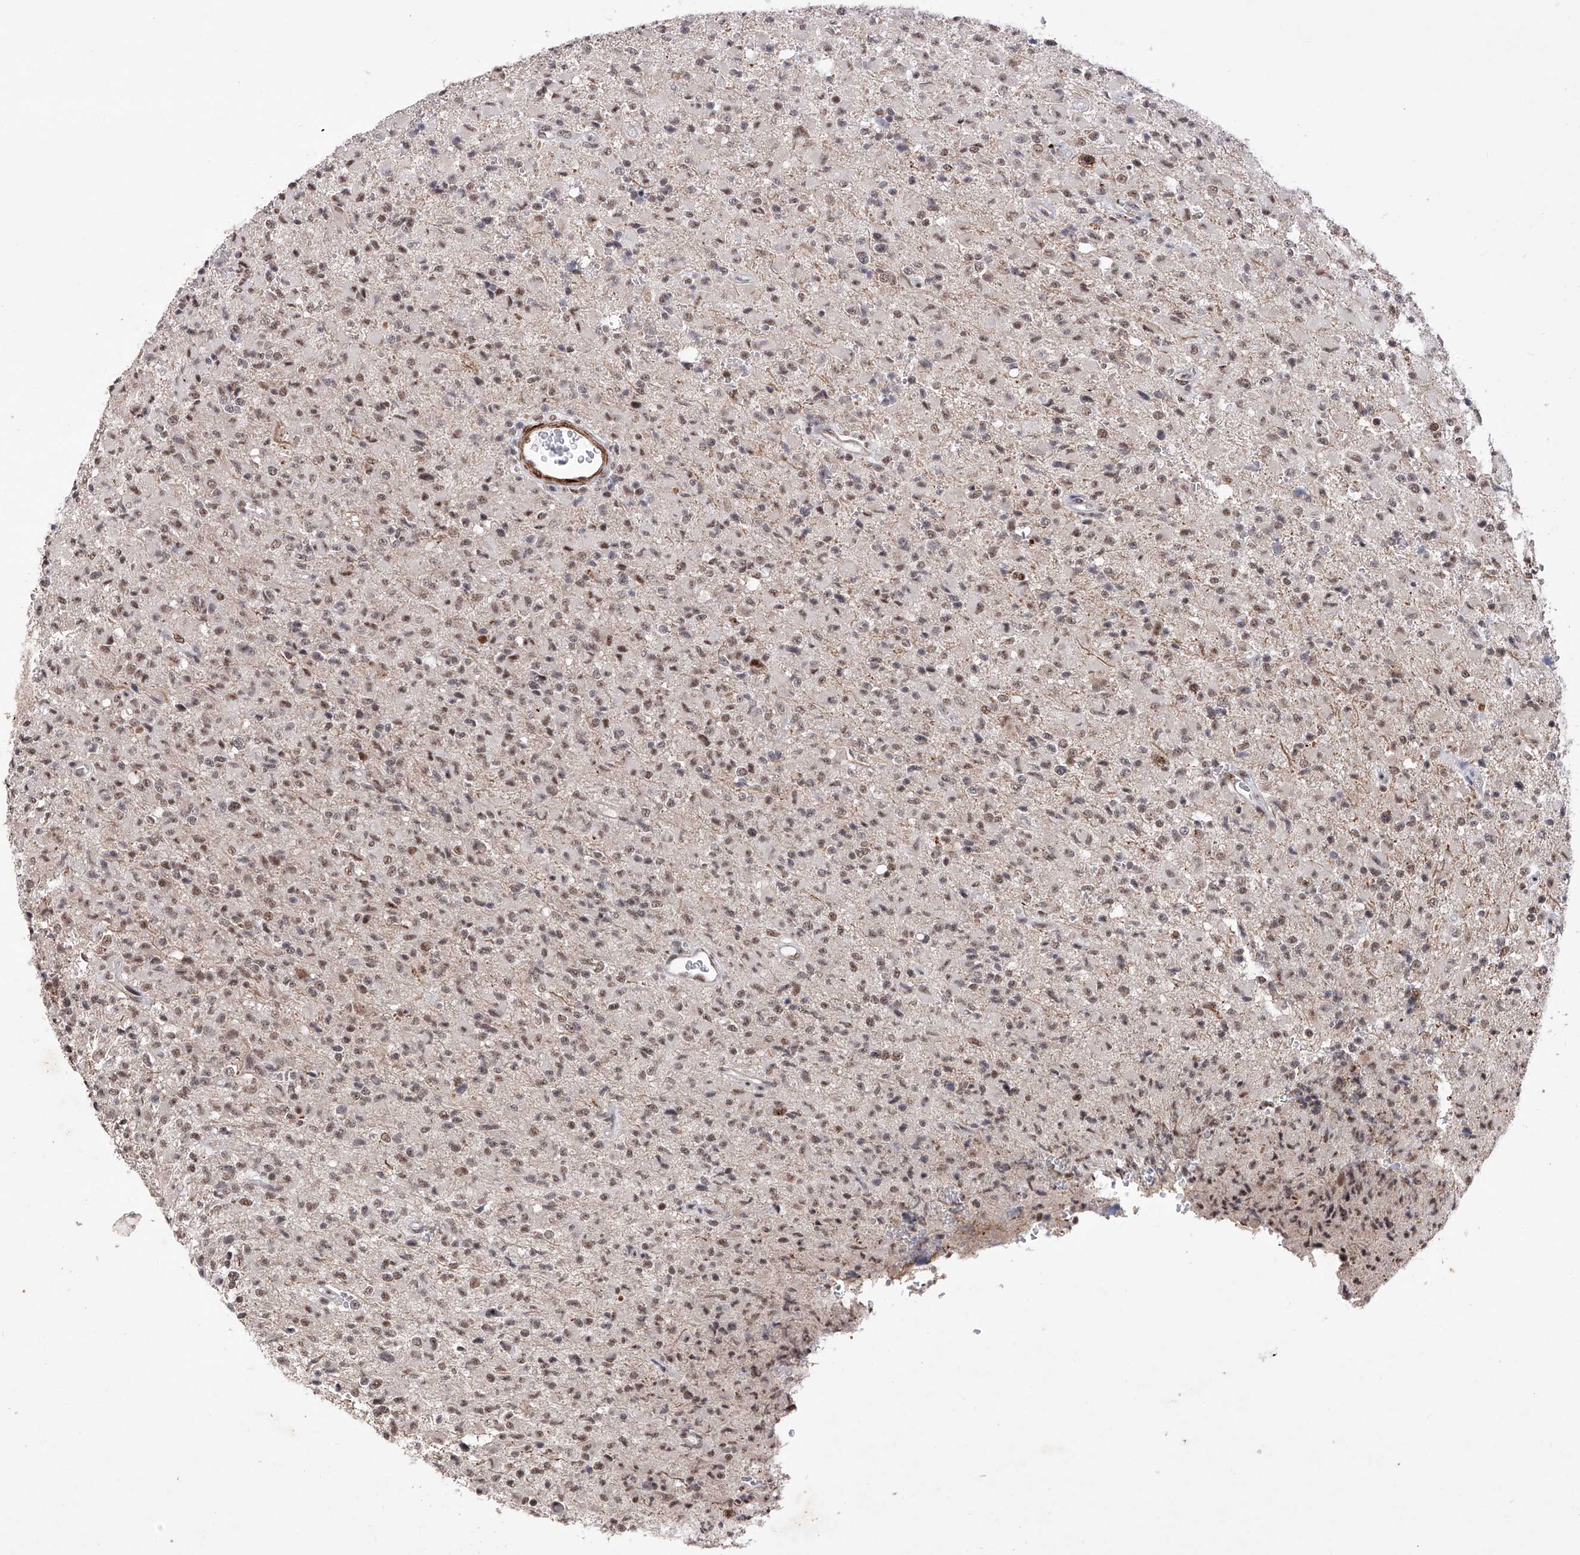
{"staining": {"intensity": "moderate", "quantity": ">75%", "location": "nuclear"}, "tissue": "glioma", "cell_type": "Tumor cells", "image_type": "cancer", "snomed": [{"axis": "morphology", "description": "Glioma, malignant, High grade"}, {"axis": "topography", "description": "Brain"}], "caption": "Malignant high-grade glioma tissue demonstrates moderate nuclear positivity in about >75% of tumor cells Ihc stains the protein in brown and the nuclei are stained blue.", "gene": "NFATC4", "patient": {"sex": "female", "age": 57}}